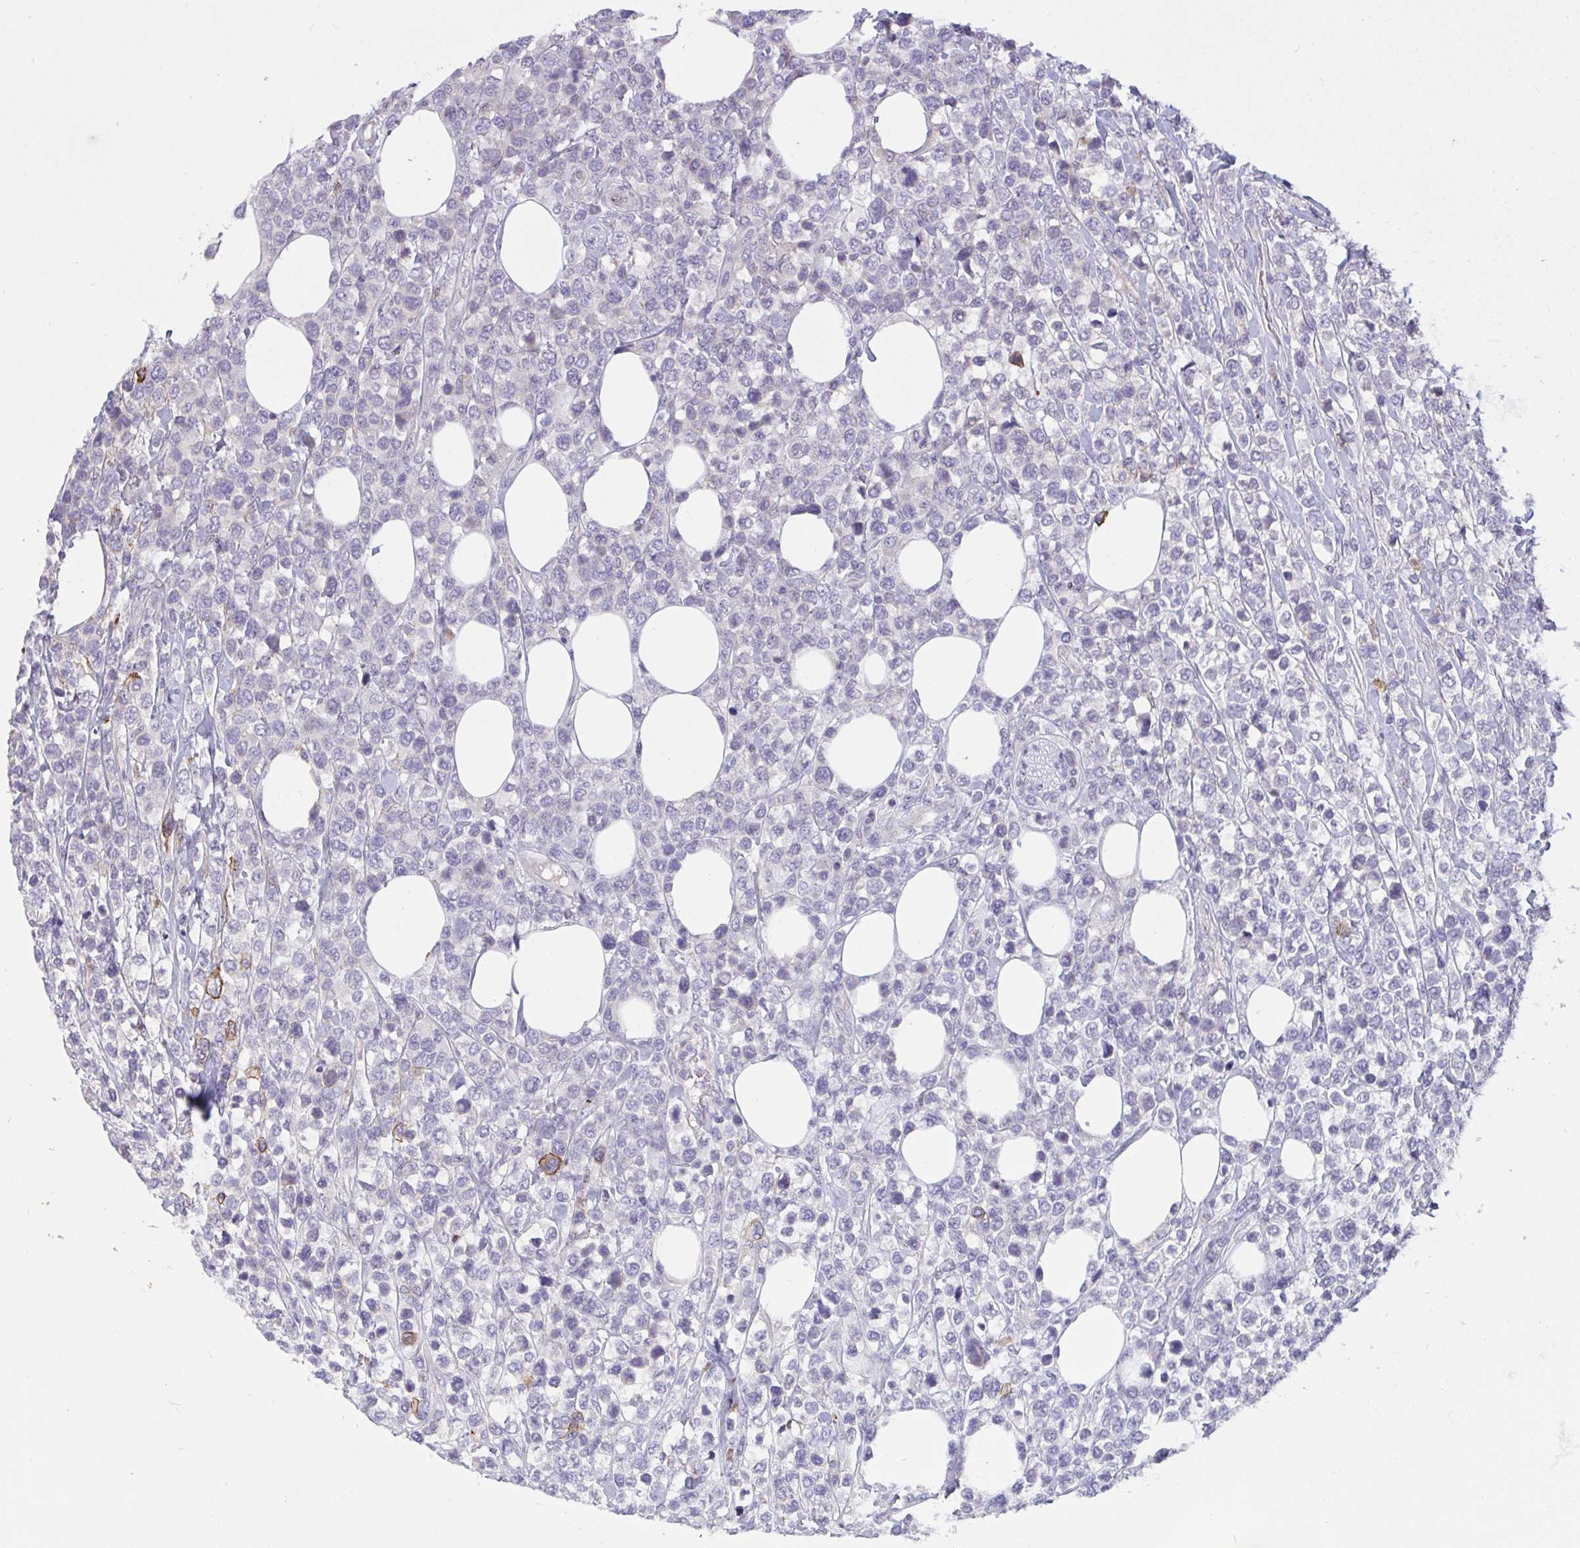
{"staining": {"intensity": "negative", "quantity": "none", "location": "none"}, "tissue": "lymphoma", "cell_type": "Tumor cells", "image_type": "cancer", "snomed": [{"axis": "morphology", "description": "Malignant lymphoma, non-Hodgkin's type, High grade"}, {"axis": "topography", "description": "Soft tissue"}], "caption": "Tumor cells show no significant positivity in high-grade malignant lymphoma, non-Hodgkin's type.", "gene": "SEMA6B", "patient": {"sex": "female", "age": 56}}